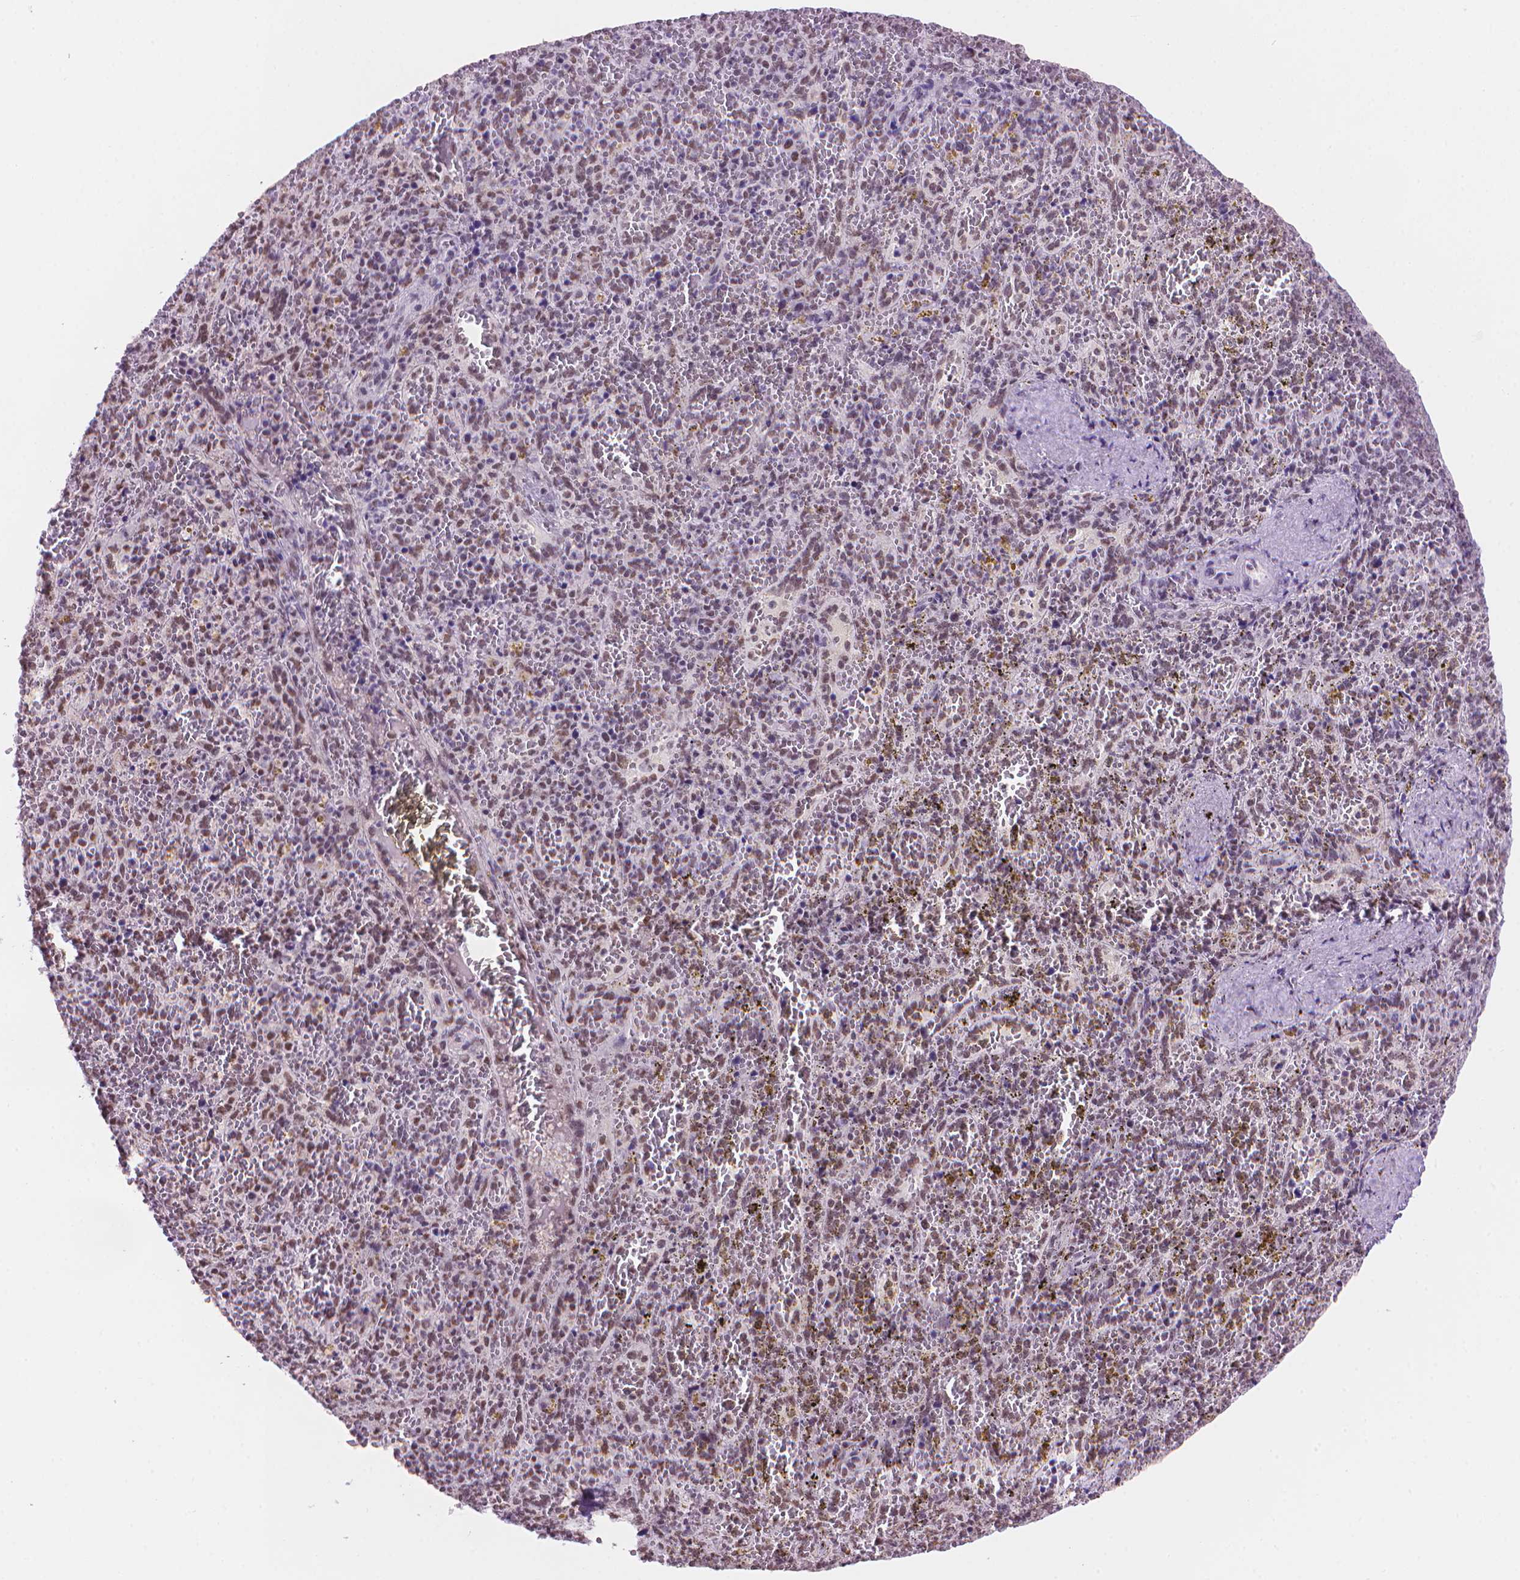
{"staining": {"intensity": "moderate", "quantity": "<25%", "location": "nuclear"}, "tissue": "spleen", "cell_type": "Cells in red pulp", "image_type": "normal", "snomed": [{"axis": "morphology", "description": "Normal tissue, NOS"}, {"axis": "topography", "description": "Spleen"}], "caption": "Immunohistochemical staining of benign human spleen shows low levels of moderate nuclear expression in about <25% of cells in red pulp. (IHC, brightfield microscopy, high magnification).", "gene": "RPA4", "patient": {"sex": "female", "age": 50}}